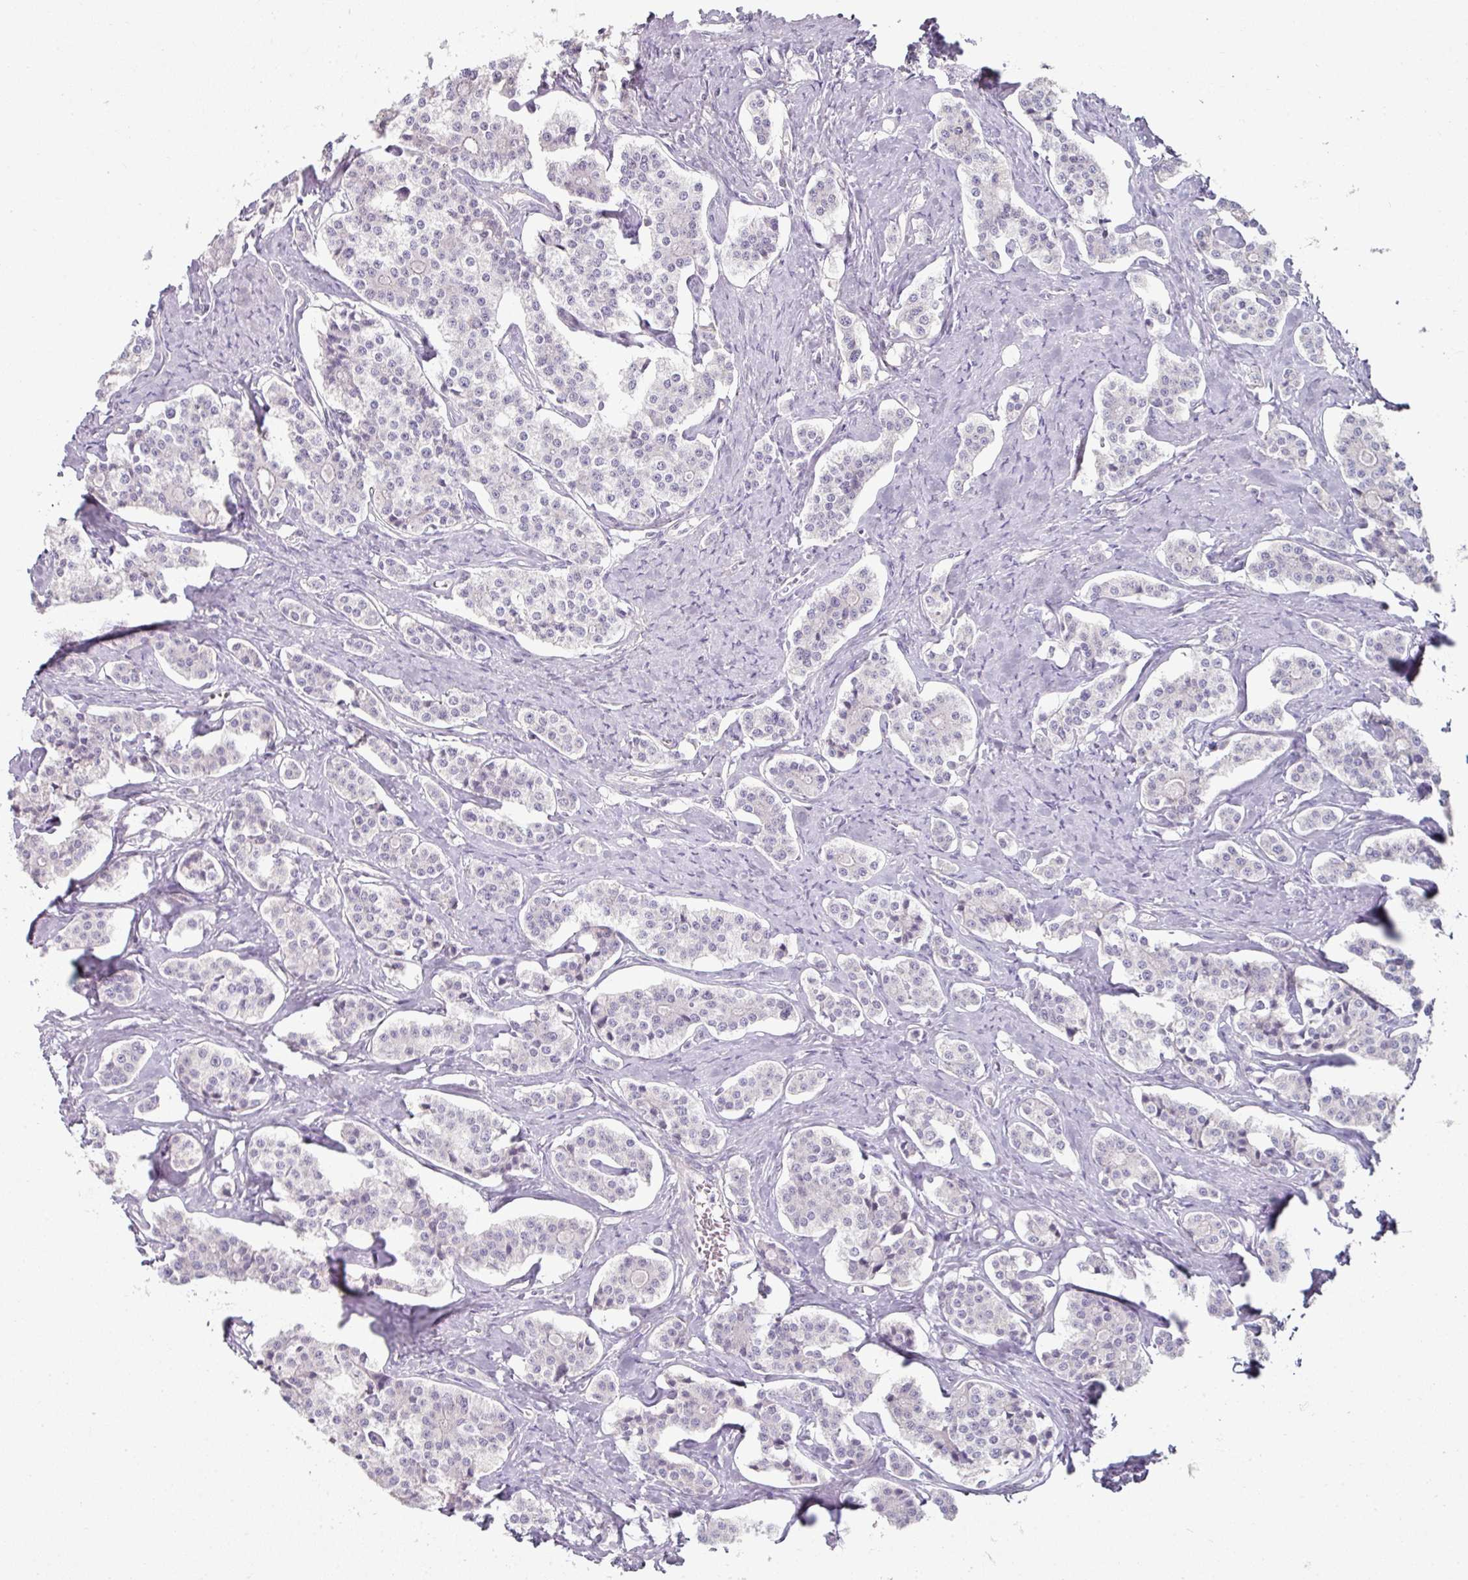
{"staining": {"intensity": "negative", "quantity": "none", "location": "none"}, "tissue": "carcinoid", "cell_type": "Tumor cells", "image_type": "cancer", "snomed": [{"axis": "morphology", "description": "Carcinoid, malignant, NOS"}, {"axis": "topography", "description": "Small intestine"}], "caption": "The immunohistochemistry photomicrograph has no significant expression in tumor cells of carcinoid tissue.", "gene": "C19orf33", "patient": {"sex": "male", "age": 63}}